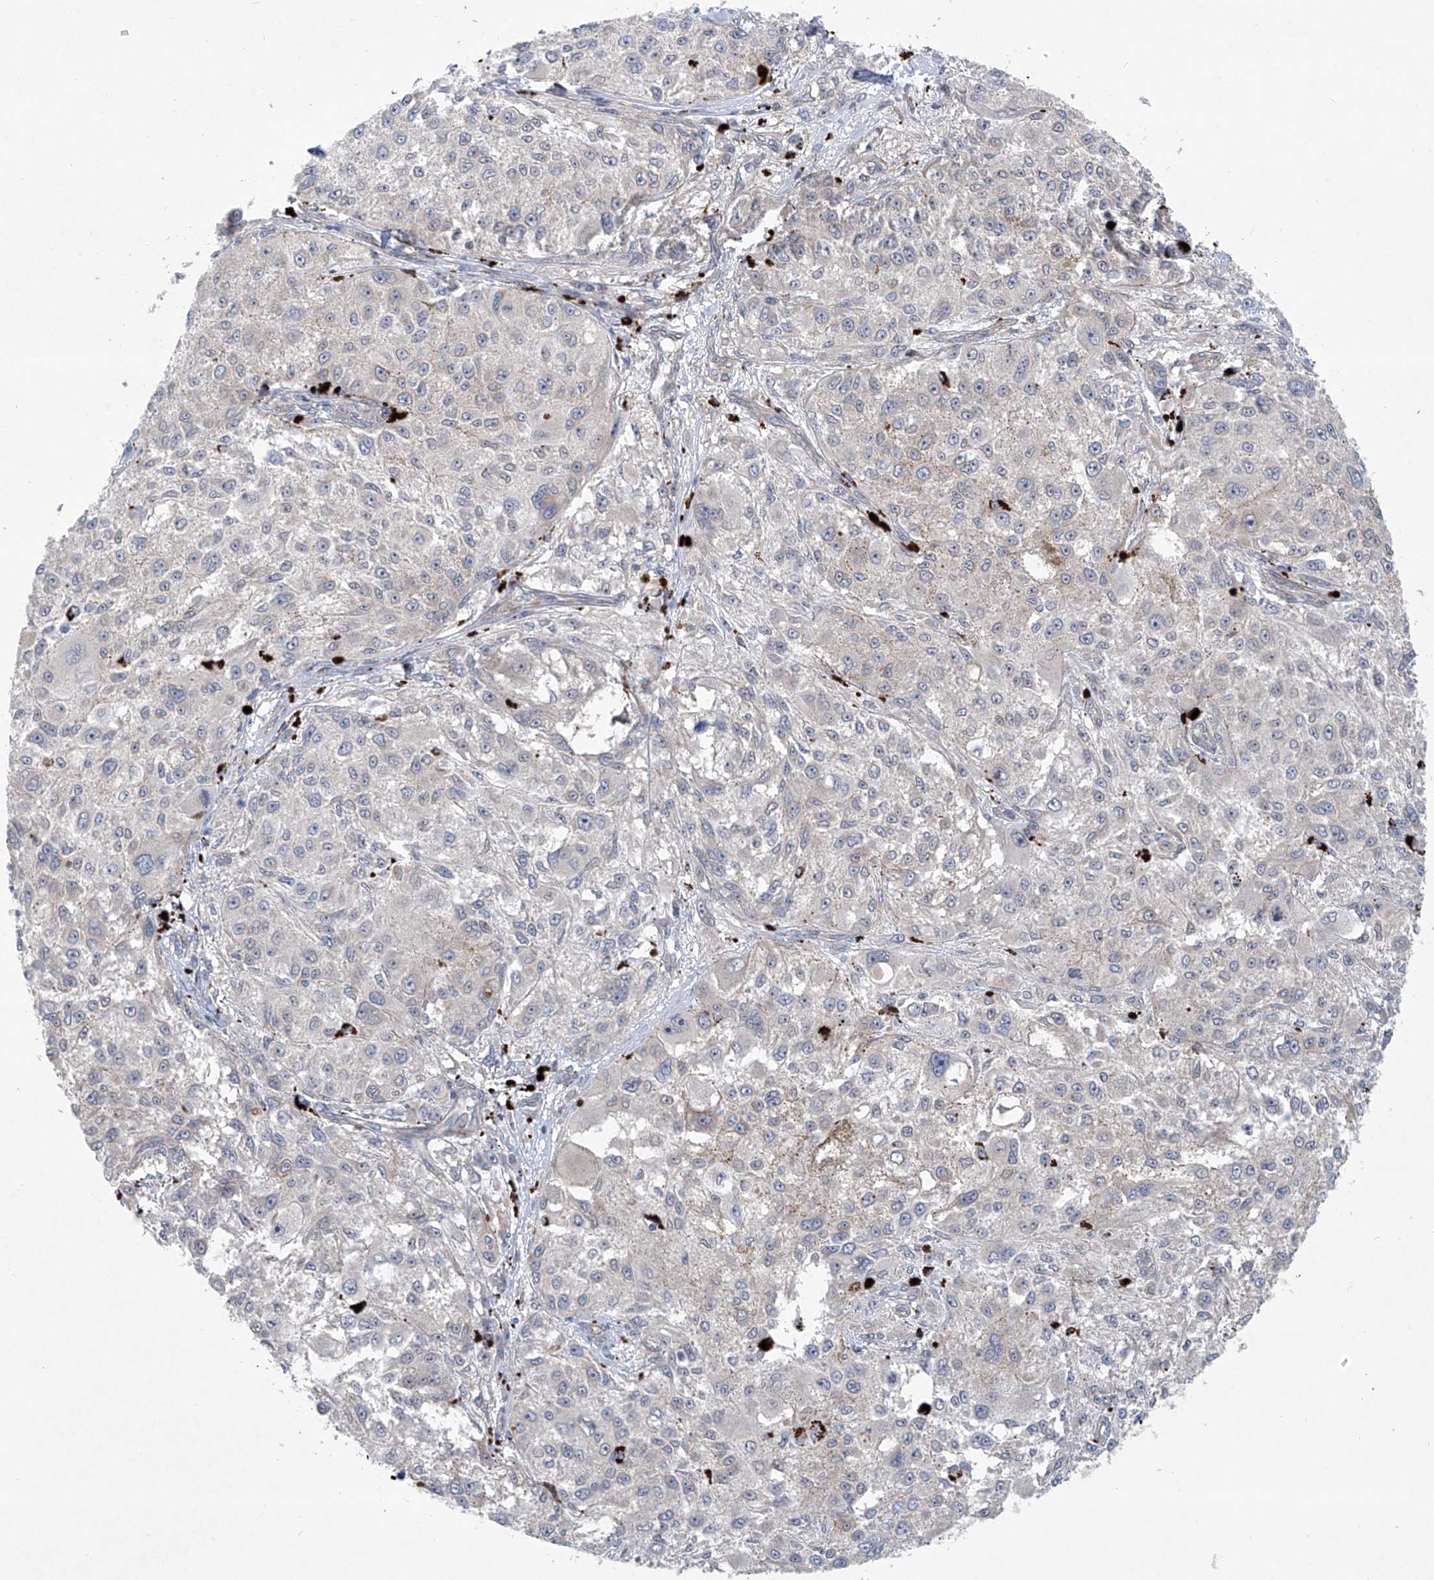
{"staining": {"intensity": "negative", "quantity": "none", "location": "none"}, "tissue": "melanoma", "cell_type": "Tumor cells", "image_type": "cancer", "snomed": [{"axis": "morphology", "description": "Necrosis, NOS"}, {"axis": "morphology", "description": "Malignant melanoma, NOS"}, {"axis": "topography", "description": "Skin"}], "caption": "DAB (3,3'-diaminobenzidine) immunohistochemical staining of malignant melanoma demonstrates no significant positivity in tumor cells.", "gene": "KLC4", "patient": {"sex": "female", "age": 87}}